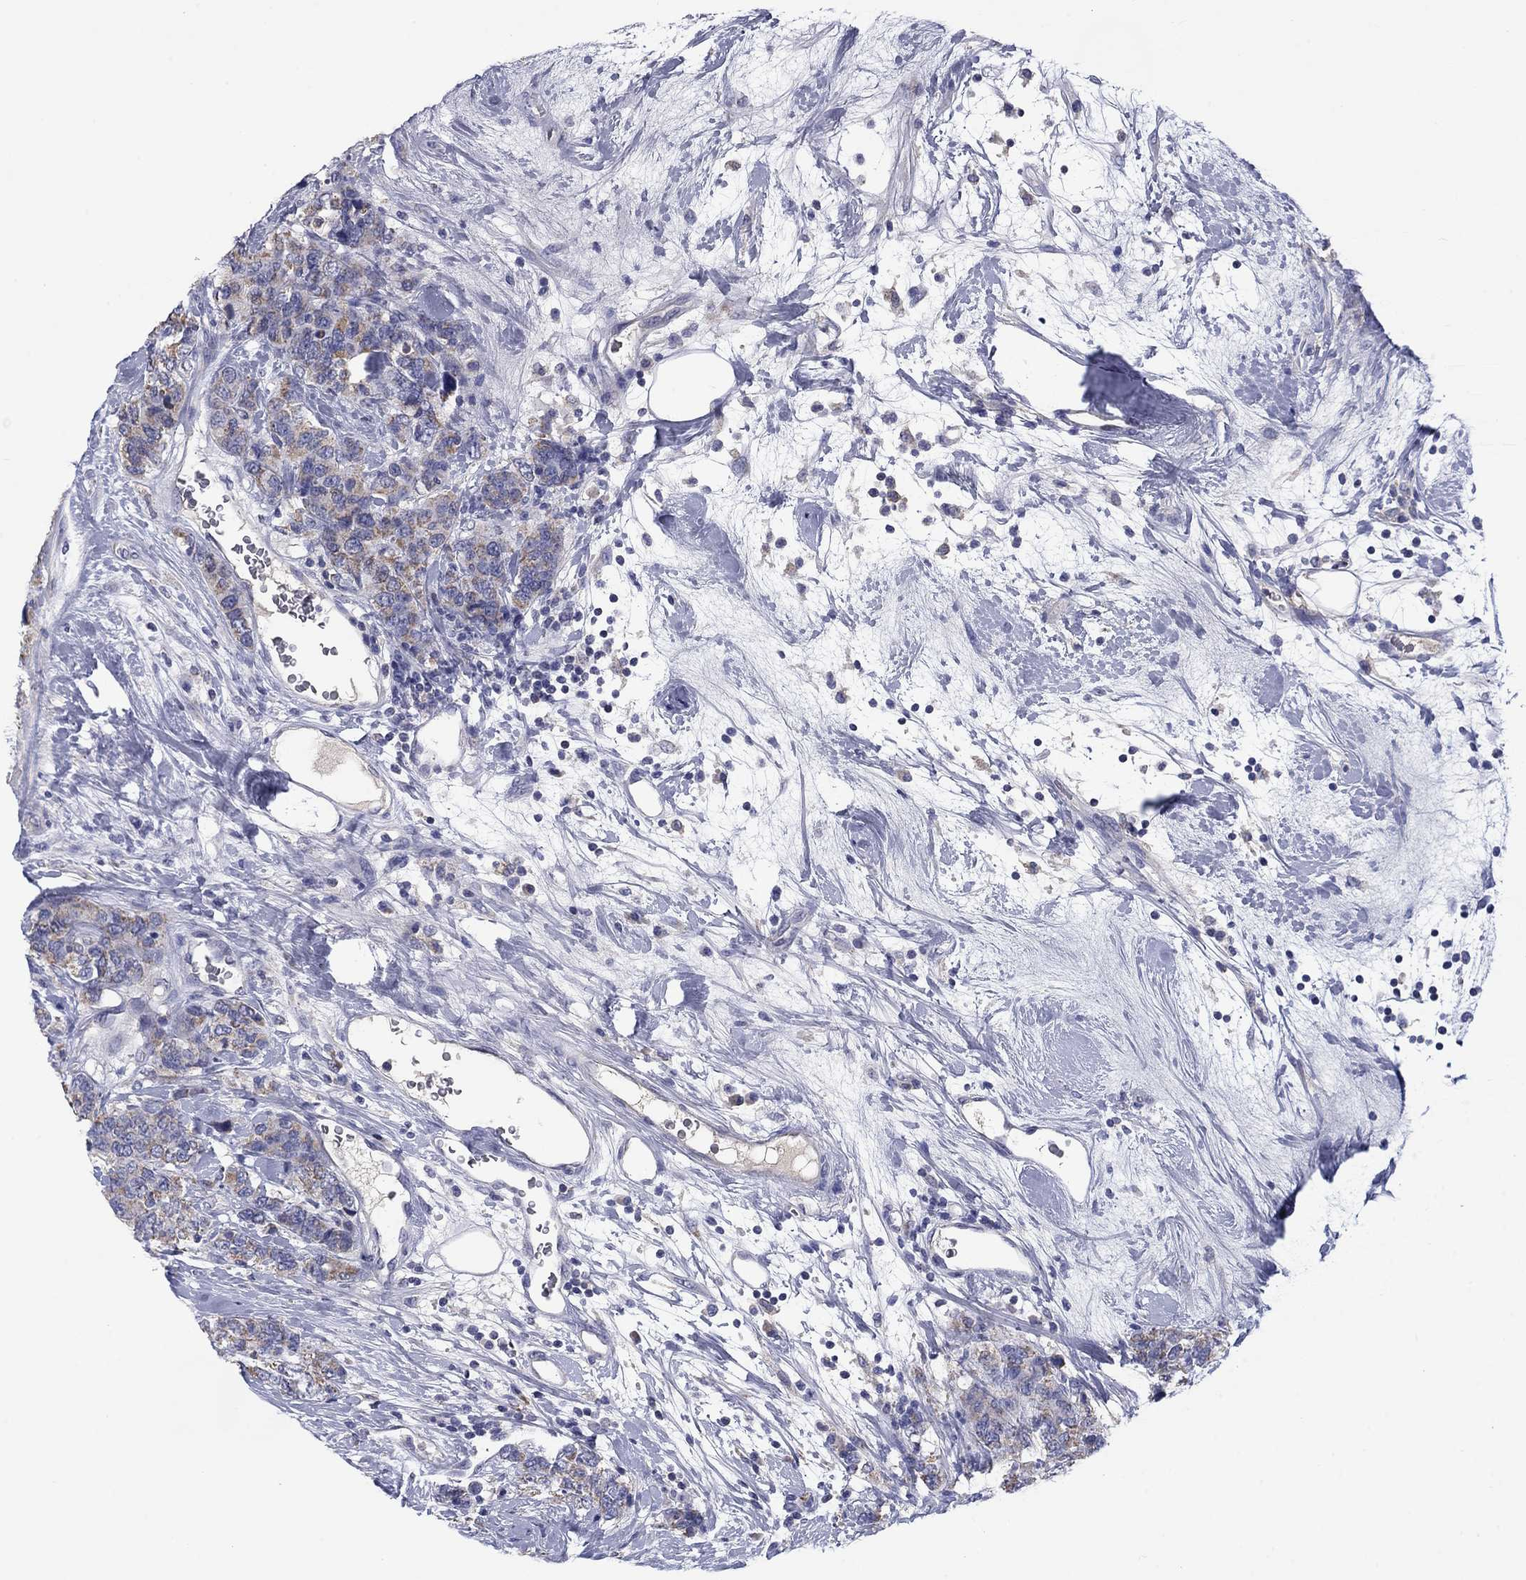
{"staining": {"intensity": "moderate", "quantity": "<25%", "location": "cytoplasmic/membranous"}, "tissue": "breast cancer", "cell_type": "Tumor cells", "image_type": "cancer", "snomed": [{"axis": "morphology", "description": "Lobular carcinoma"}, {"axis": "topography", "description": "Breast"}], "caption": "Immunohistochemistry (IHC) image of human lobular carcinoma (breast) stained for a protein (brown), which reveals low levels of moderate cytoplasmic/membranous positivity in about <25% of tumor cells.", "gene": "FRK", "patient": {"sex": "female", "age": 59}}